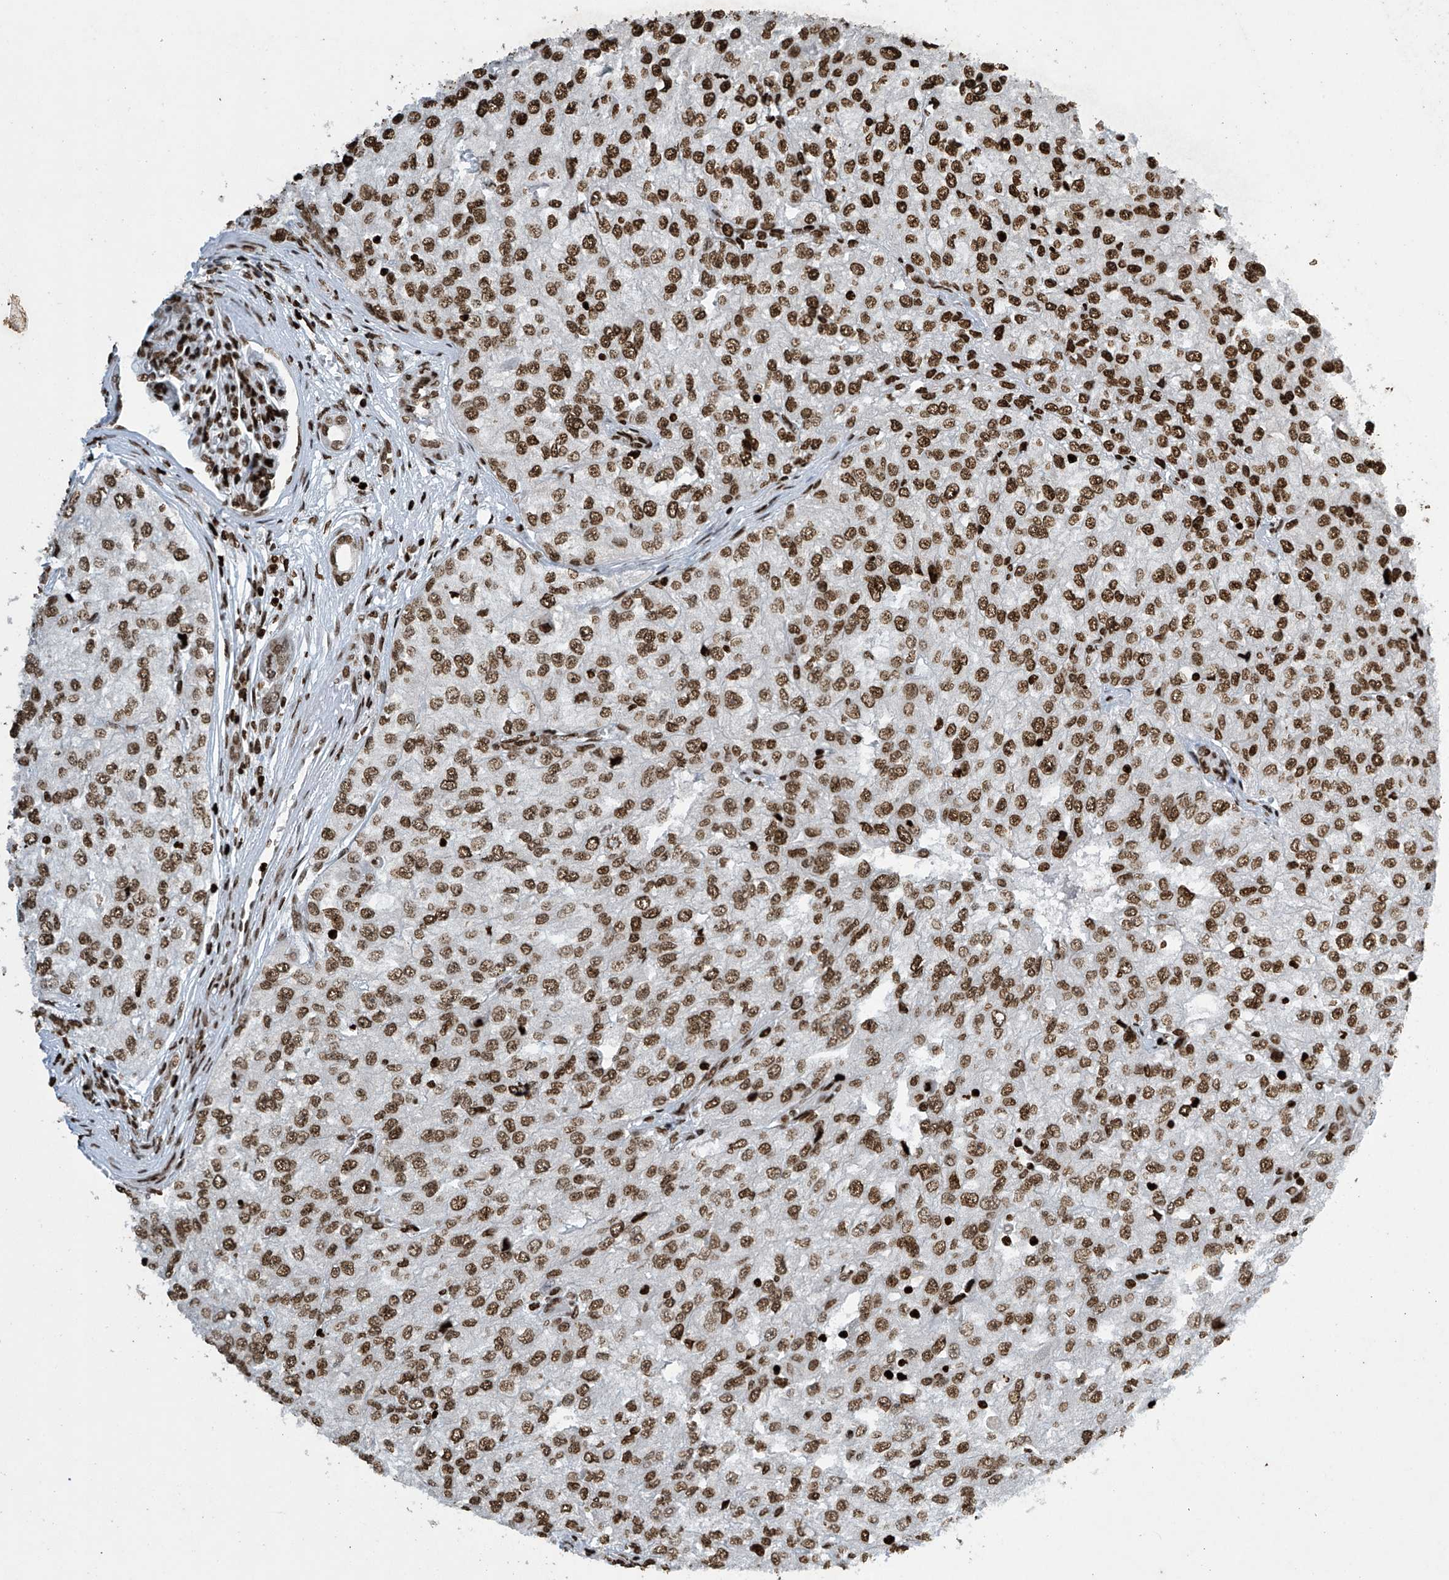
{"staining": {"intensity": "strong", "quantity": ">75%", "location": "nuclear"}, "tissue": "renal cancer", "cell_type": "Tumor cells", "image_type": "cancer", "snomed": [{"axis": "morphology", "description": "Adenocarcinoma, NOS"}, {"axis": "topography", "description": "Kidney"}], "caption": "Renal cancer (adenocarcinoma) was stained to show a protein in brown. There is high levels of strong nuclear positivity in approximately >75% of tumor cells.", "gene": "H4C16", "patient": {"sex": "female", "age": 54}}